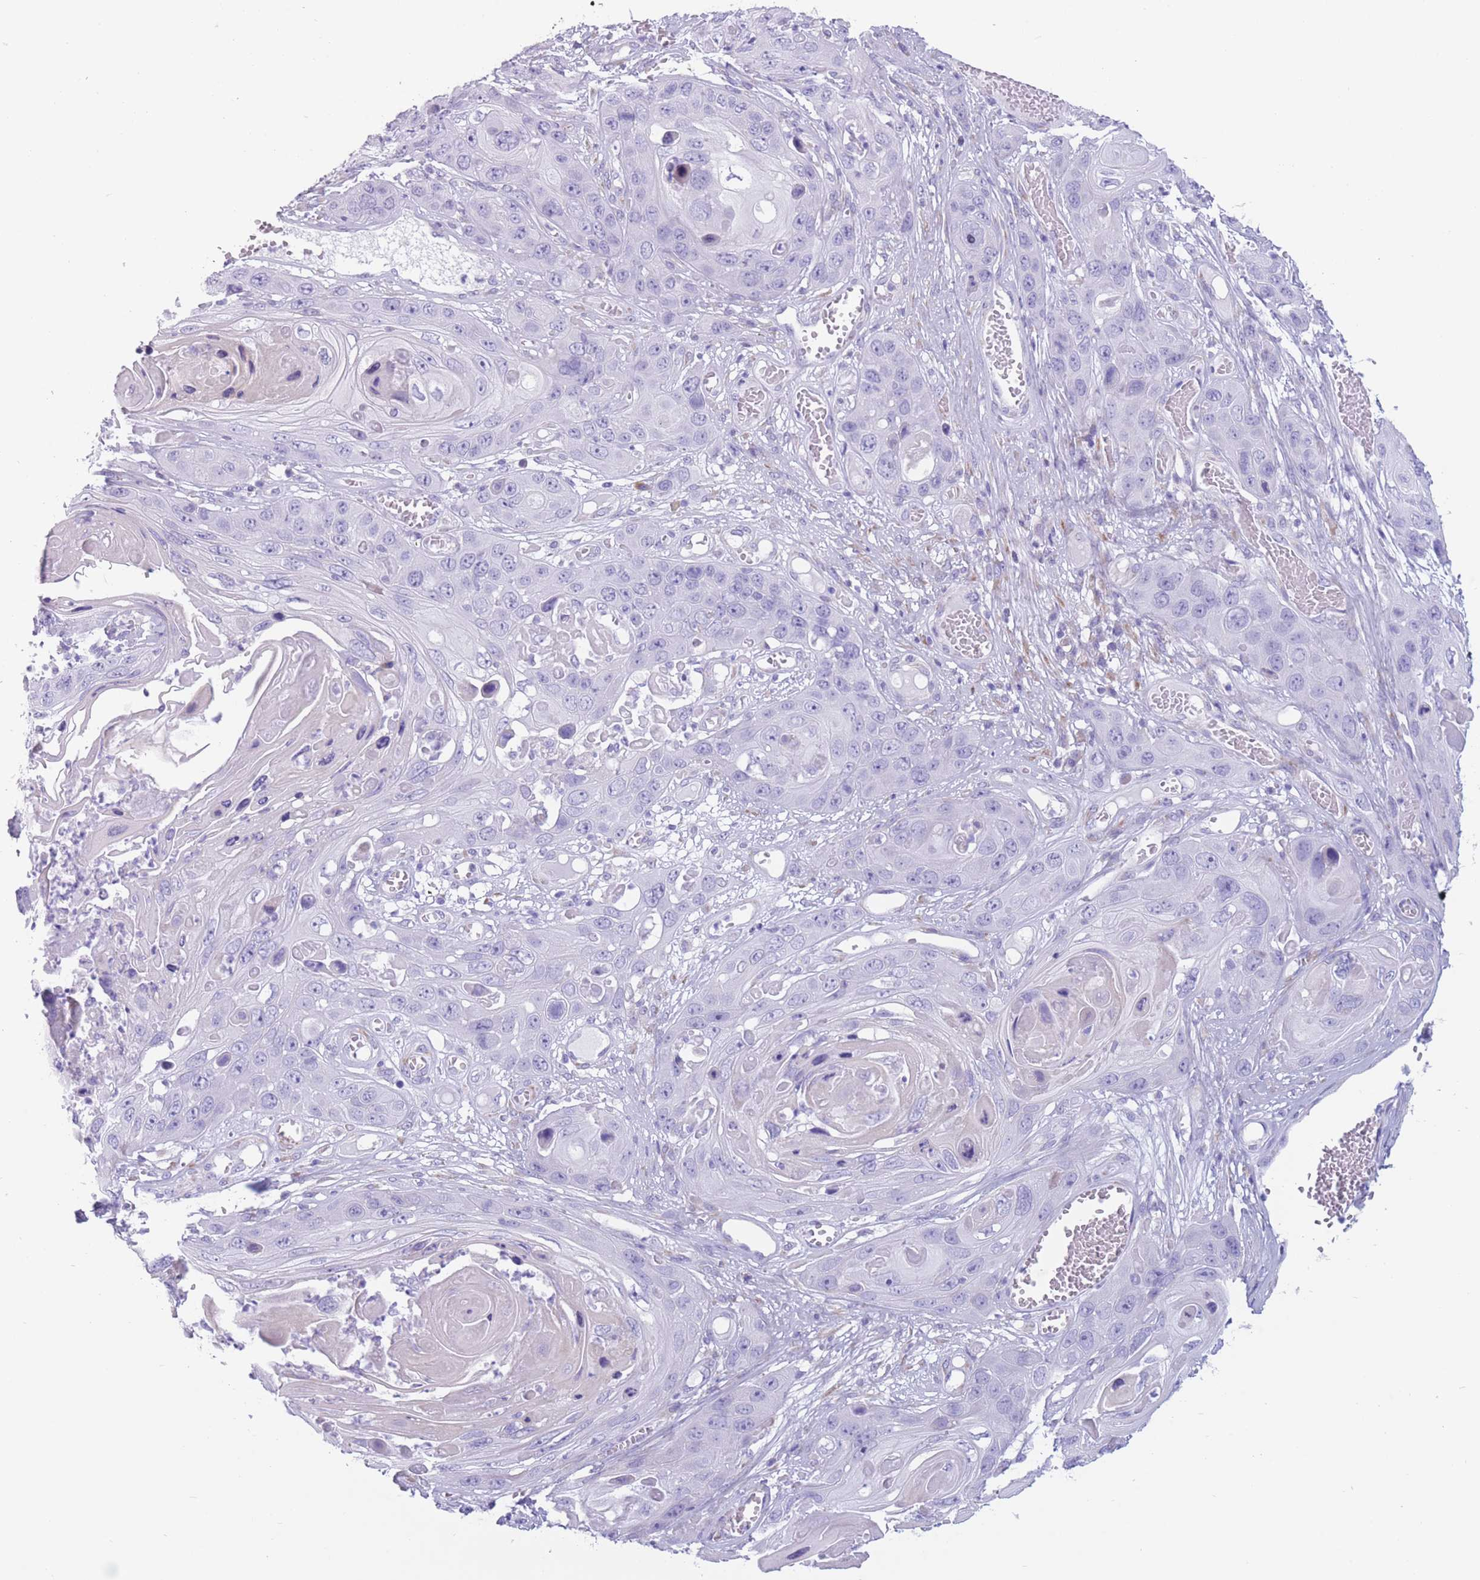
{"staining": {"intensity": "negative", "quantity": "none", "location": "none"}, "tissue": "skin cancer", "cell_type": "Tumor cells", "image_type": "cancer", "snomed": [{"axis": "morphology", "description": "Squamous cell carcinoma, NOS"}, {"axis": "topography", "description": "Skin"}], "caption": "DAB (3,3'-diaminobenzidine) immunohistochemical staining of human skin cancer demonstrates no significant staining in tumor cells.", "gene": "COL27A1", "patient": {"sex": "male", "age": 55}}